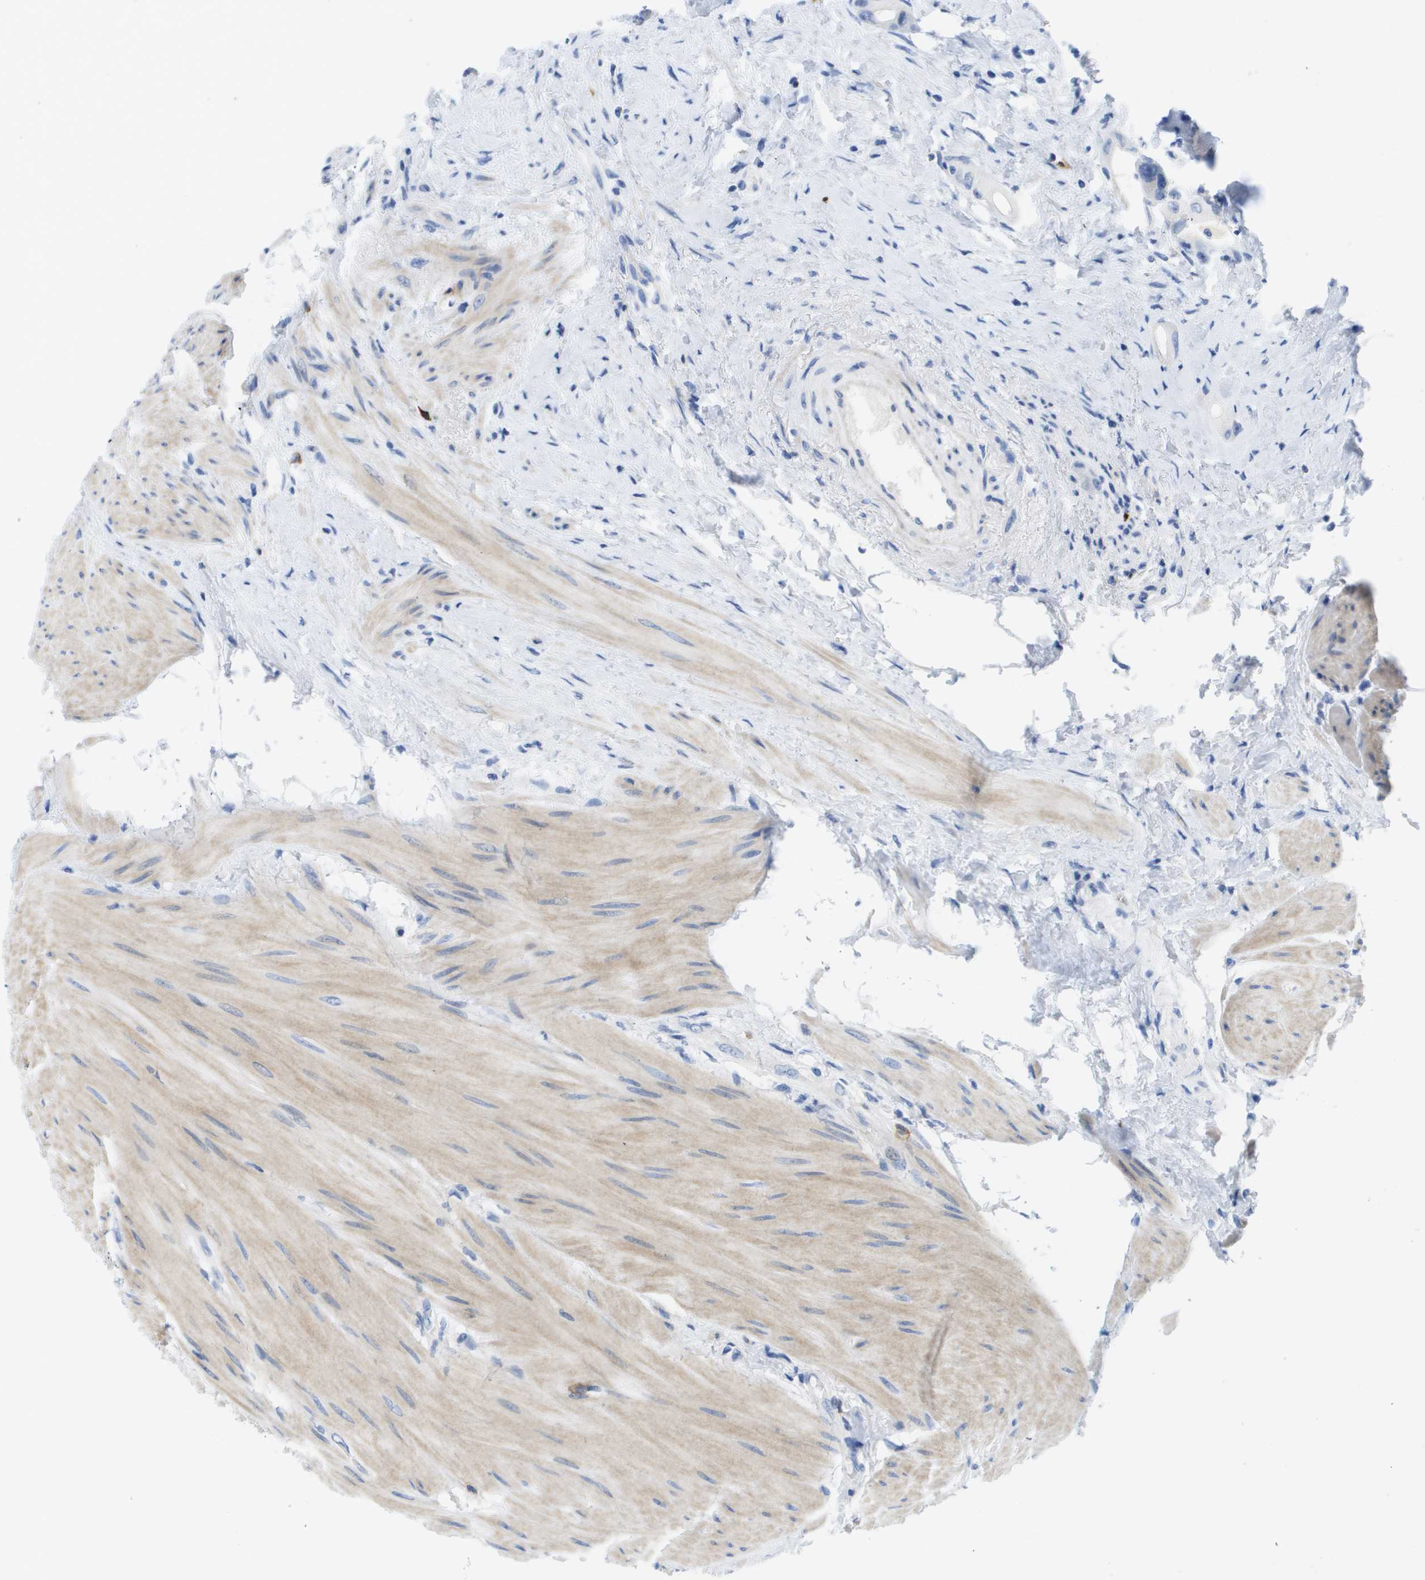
{"staining": {"intensity": "negative", "quantity": "none", "location": "none"}, "tissue": "colorectal cancer", "cell_type": "Tumor cells", "image_type": "cancer", "snomed": [{"axis": "morphology", "description": "Adenocarcinoma, NOS"}, {"axis": "topography", "description": "Rectum"}], "caption": "Human colorectal adenocarcinoma stained for a protein using immunohistochemistry (IHC) displays no staining in tumor cells.", "gene": "MS4A1", "patient": {"sex": "male", "age": 51}}